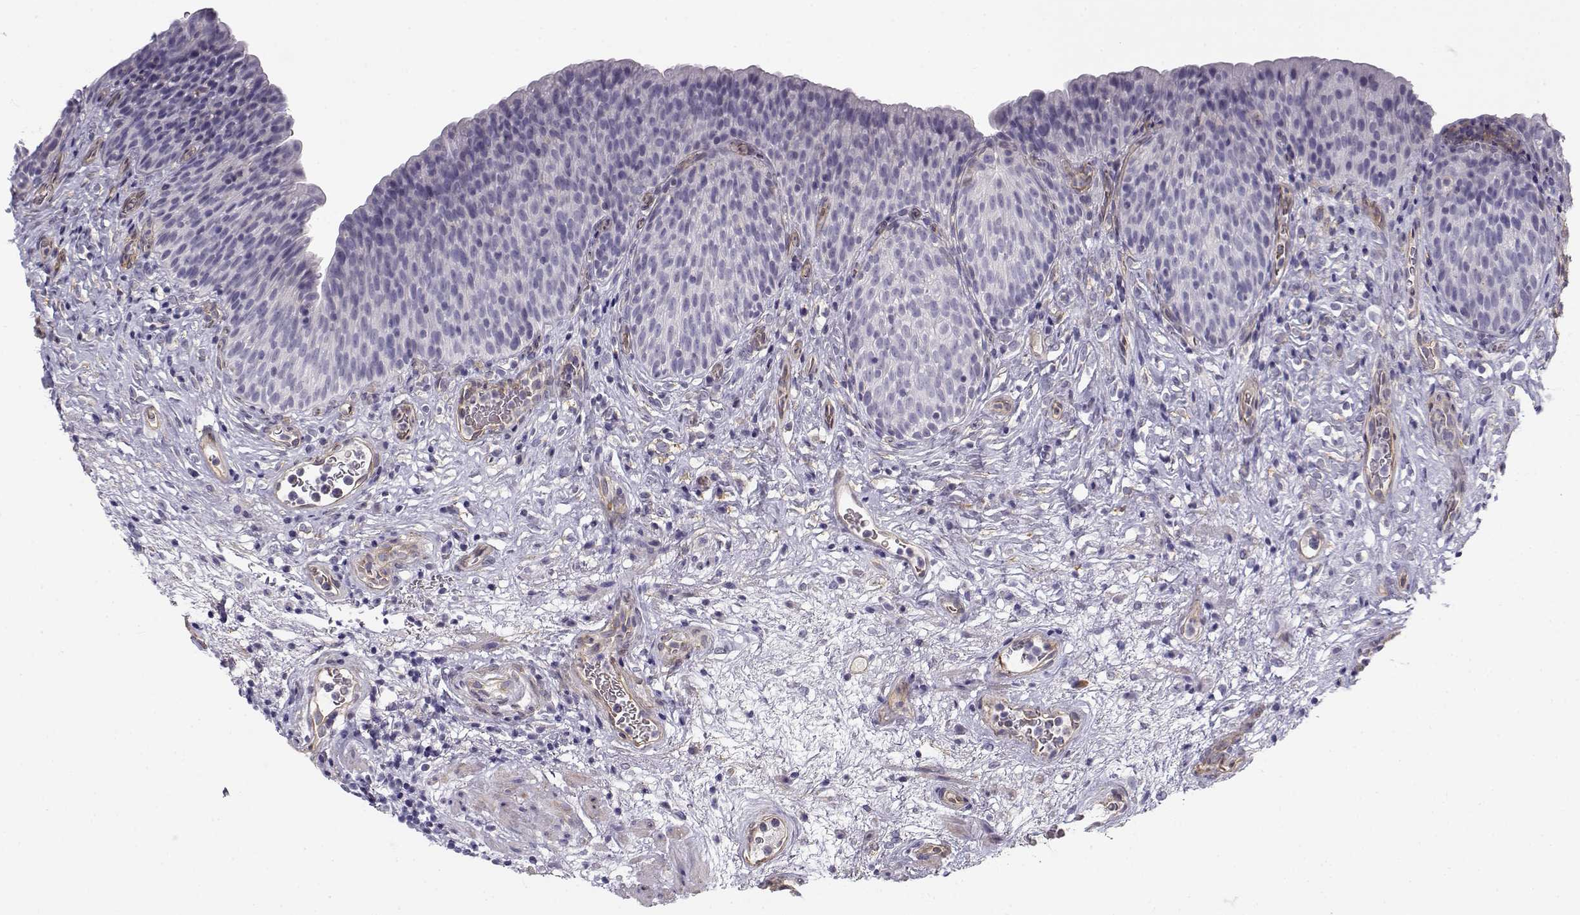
{"staining": {"intensity": "negative", "quantity": "none", "location": "none"}, "tissue": "urinary bladder", "cell_type": "Urothelial cells", "image_type": "normal", "snomed": [{"axis": "morphology", "description": "Normal tissue, NOS"}, {"axis": "topography", "description": "Urinary bladder"}], "caption": "The histopathology image exhibits no significant expression in urothelial cells of urinary bladder.", "gene": "MYO1A", "patient": {"sex": "male", "age": 76}}